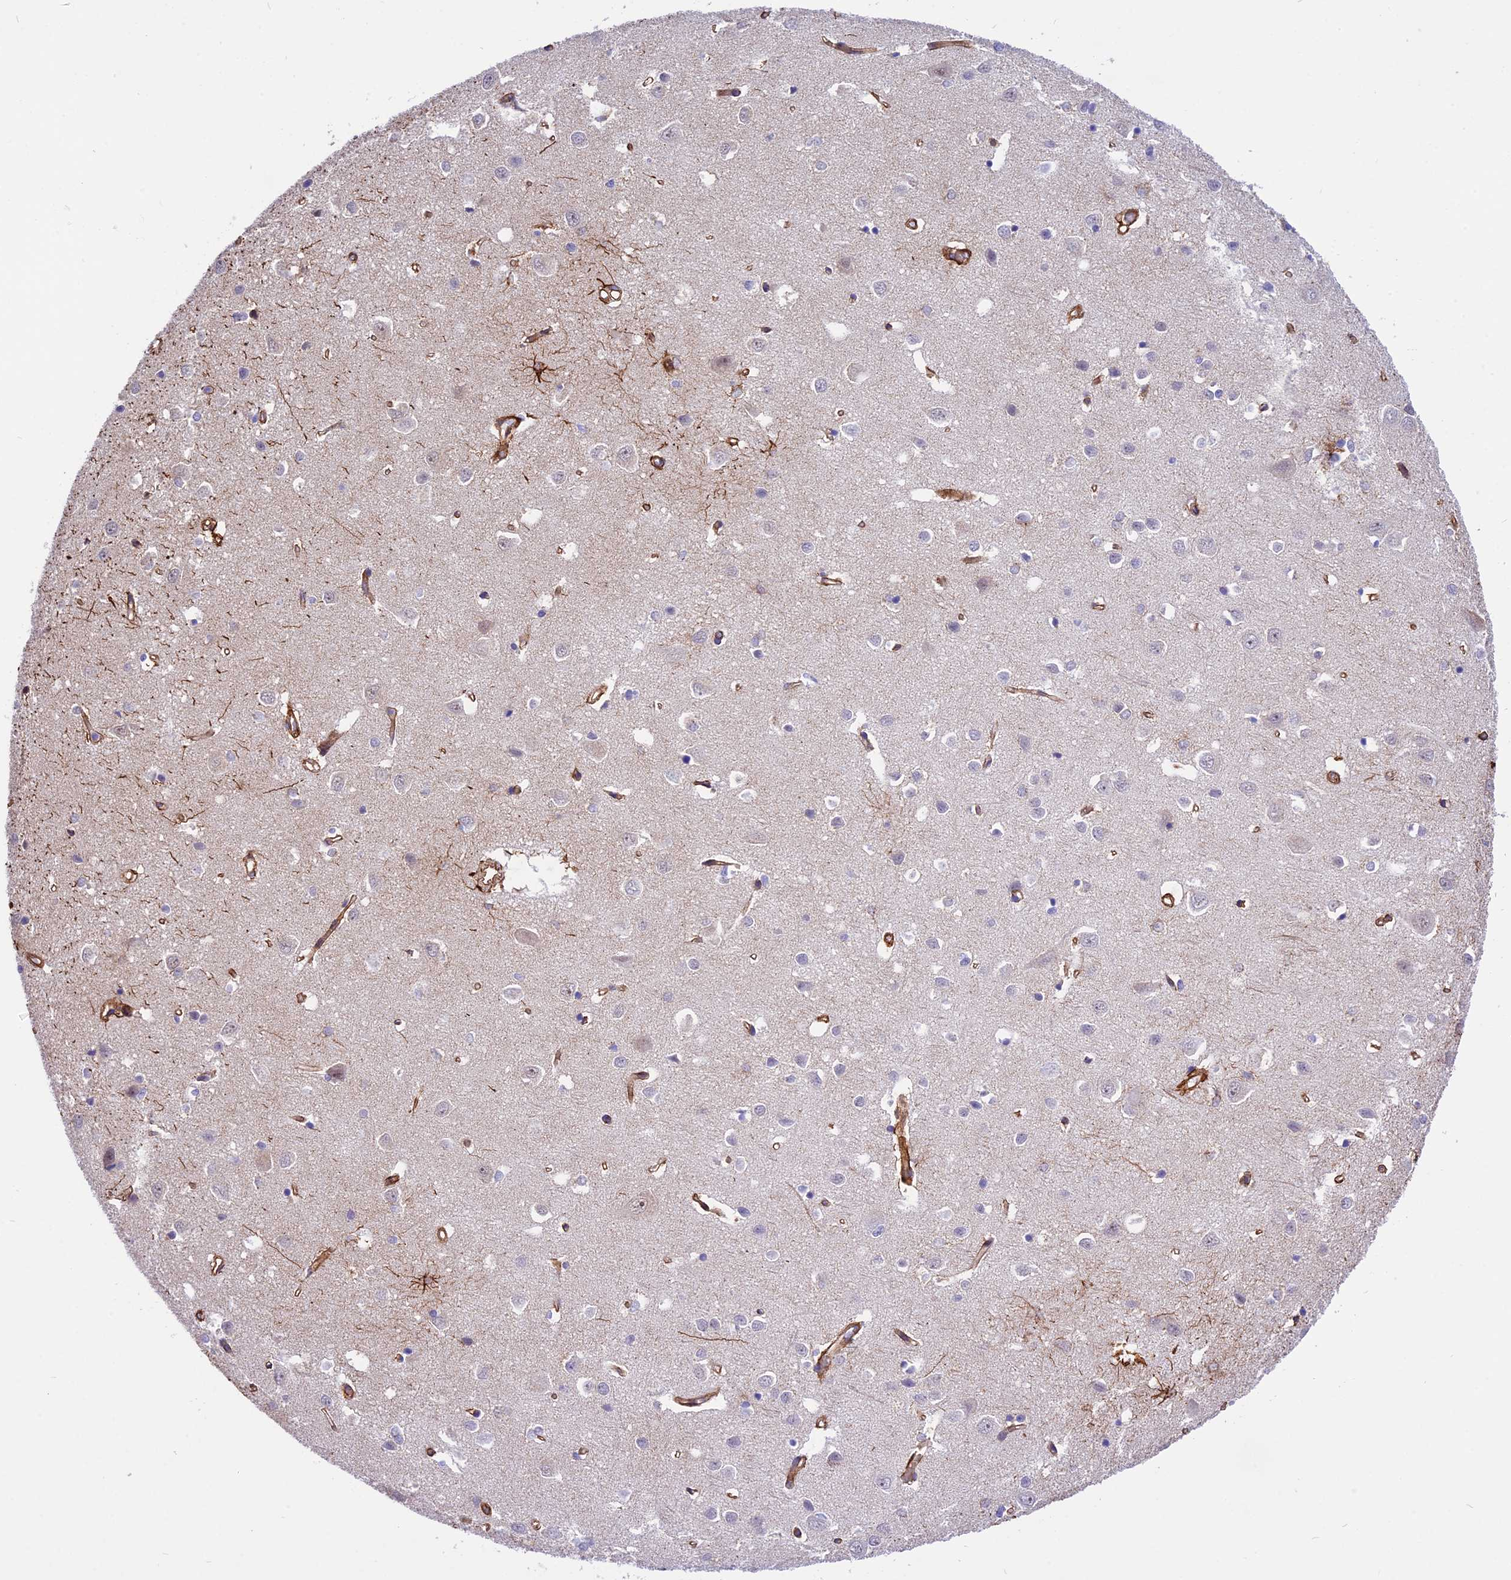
{"staining": {"intensity": "strong", "quantity": ">75%", "location": "cytoplasmic/membranous"}, "tissue": "cerebral cortex", "cell_type": "Endothelial cells", "image_type": "normal", "snomed": [{"axis": "morphology", "description": "Normal tissue, NOS"}, {"axis": "topography", "description": "Cerebral cortex"}], "caption": "Immunohistochemistry of benign cerebral cortex reveals high levels of strong cytoplasmic/membranous staining in approximately >75% of endothelial cells. The protein is shown in brown color, while the nuclei are stained blue.", "gene": "R3HDM4", "patient": {"sex": "female", "age": 64}}